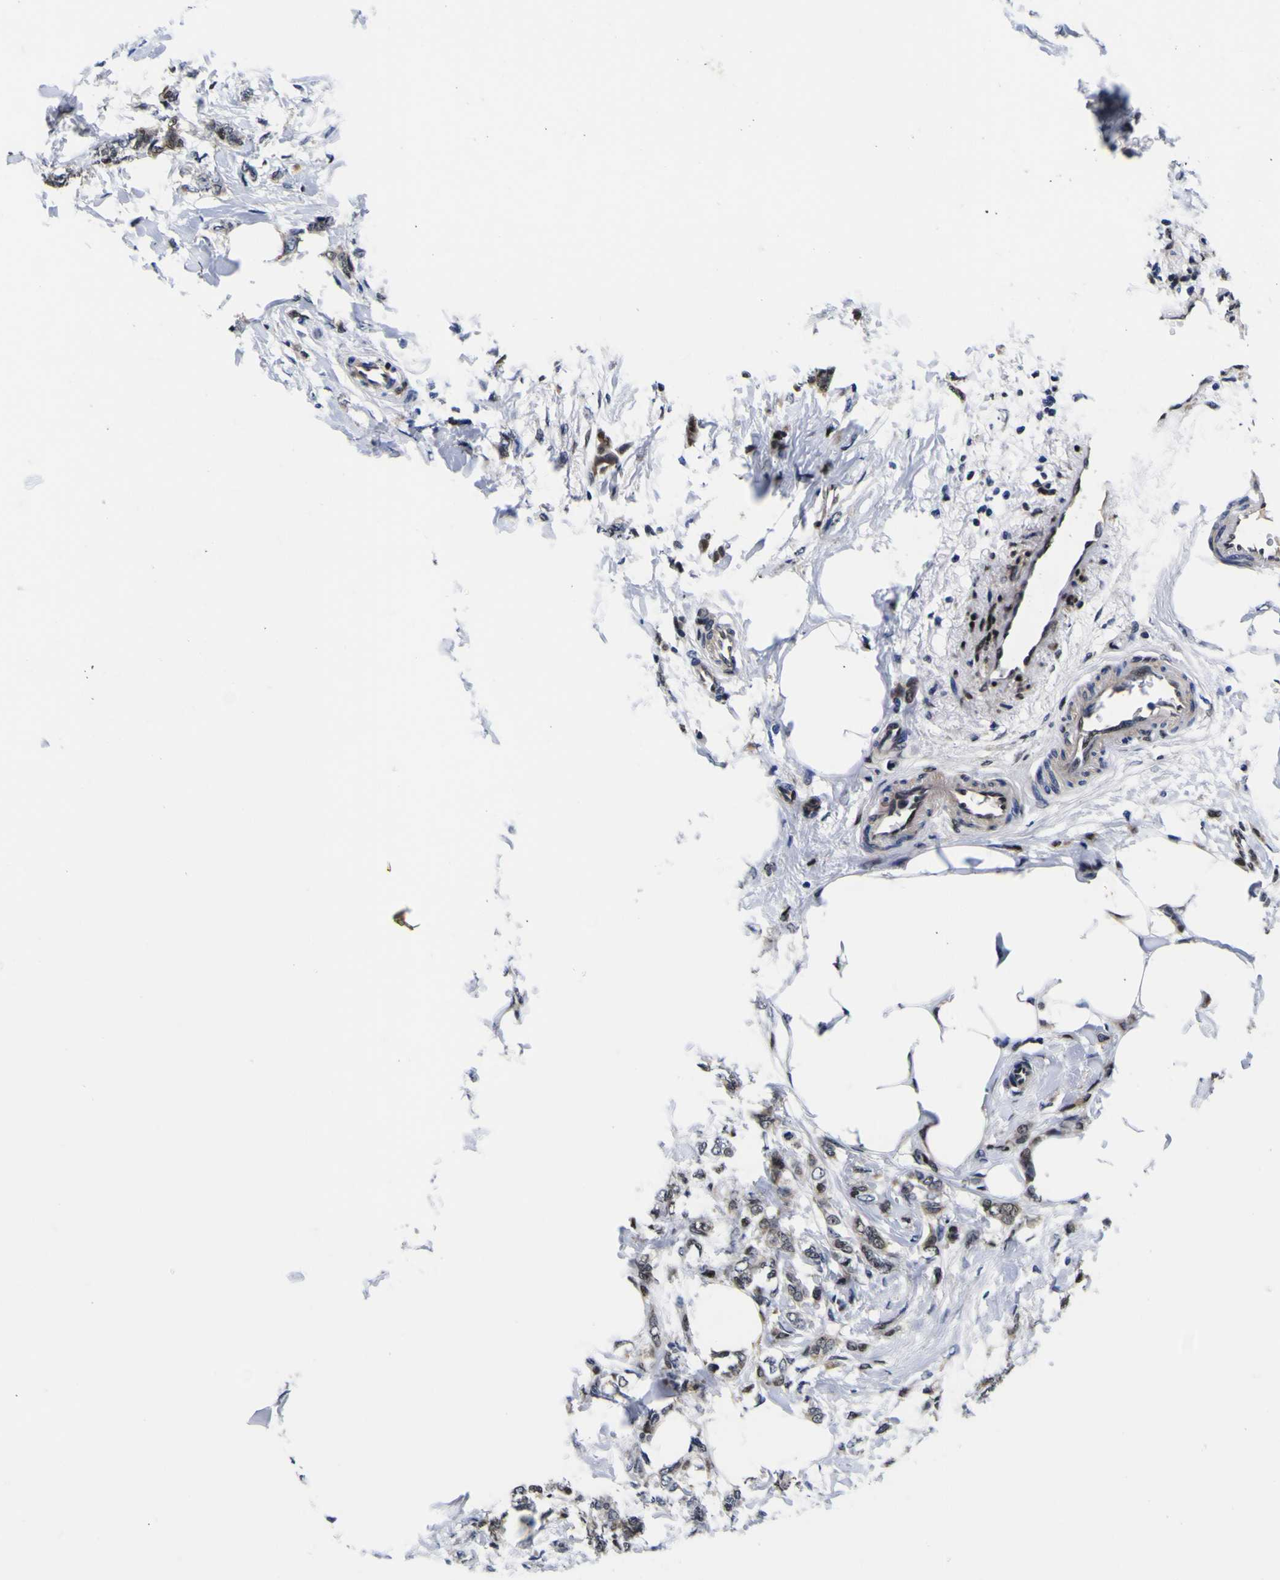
{"staining": {"intensity": "moderate", "quantity": "25%-75%", "location": "cytoplasmic/membranous,nuclear"}, "tissue": "breast cancer", "cell_type": "Tumor cells", "image_type": "cancer", "snomed": [{"axis": "morphology", "description": "Lobular carcinoma, in situ"}, {"axis": "morphology", "description": "Lobular carcinoma"}, {"axis": "topography", "description": "Breast"}], "caption": "Protein expression analysis of human breast cancer (lobular carcinoma in situ) reveals moderate cytoplasmic/membranous and nuclear staining in about 25%-75% of tumor cells.", "gene": "FAM110B", "patient": {"sex": "female", "age": 41}}